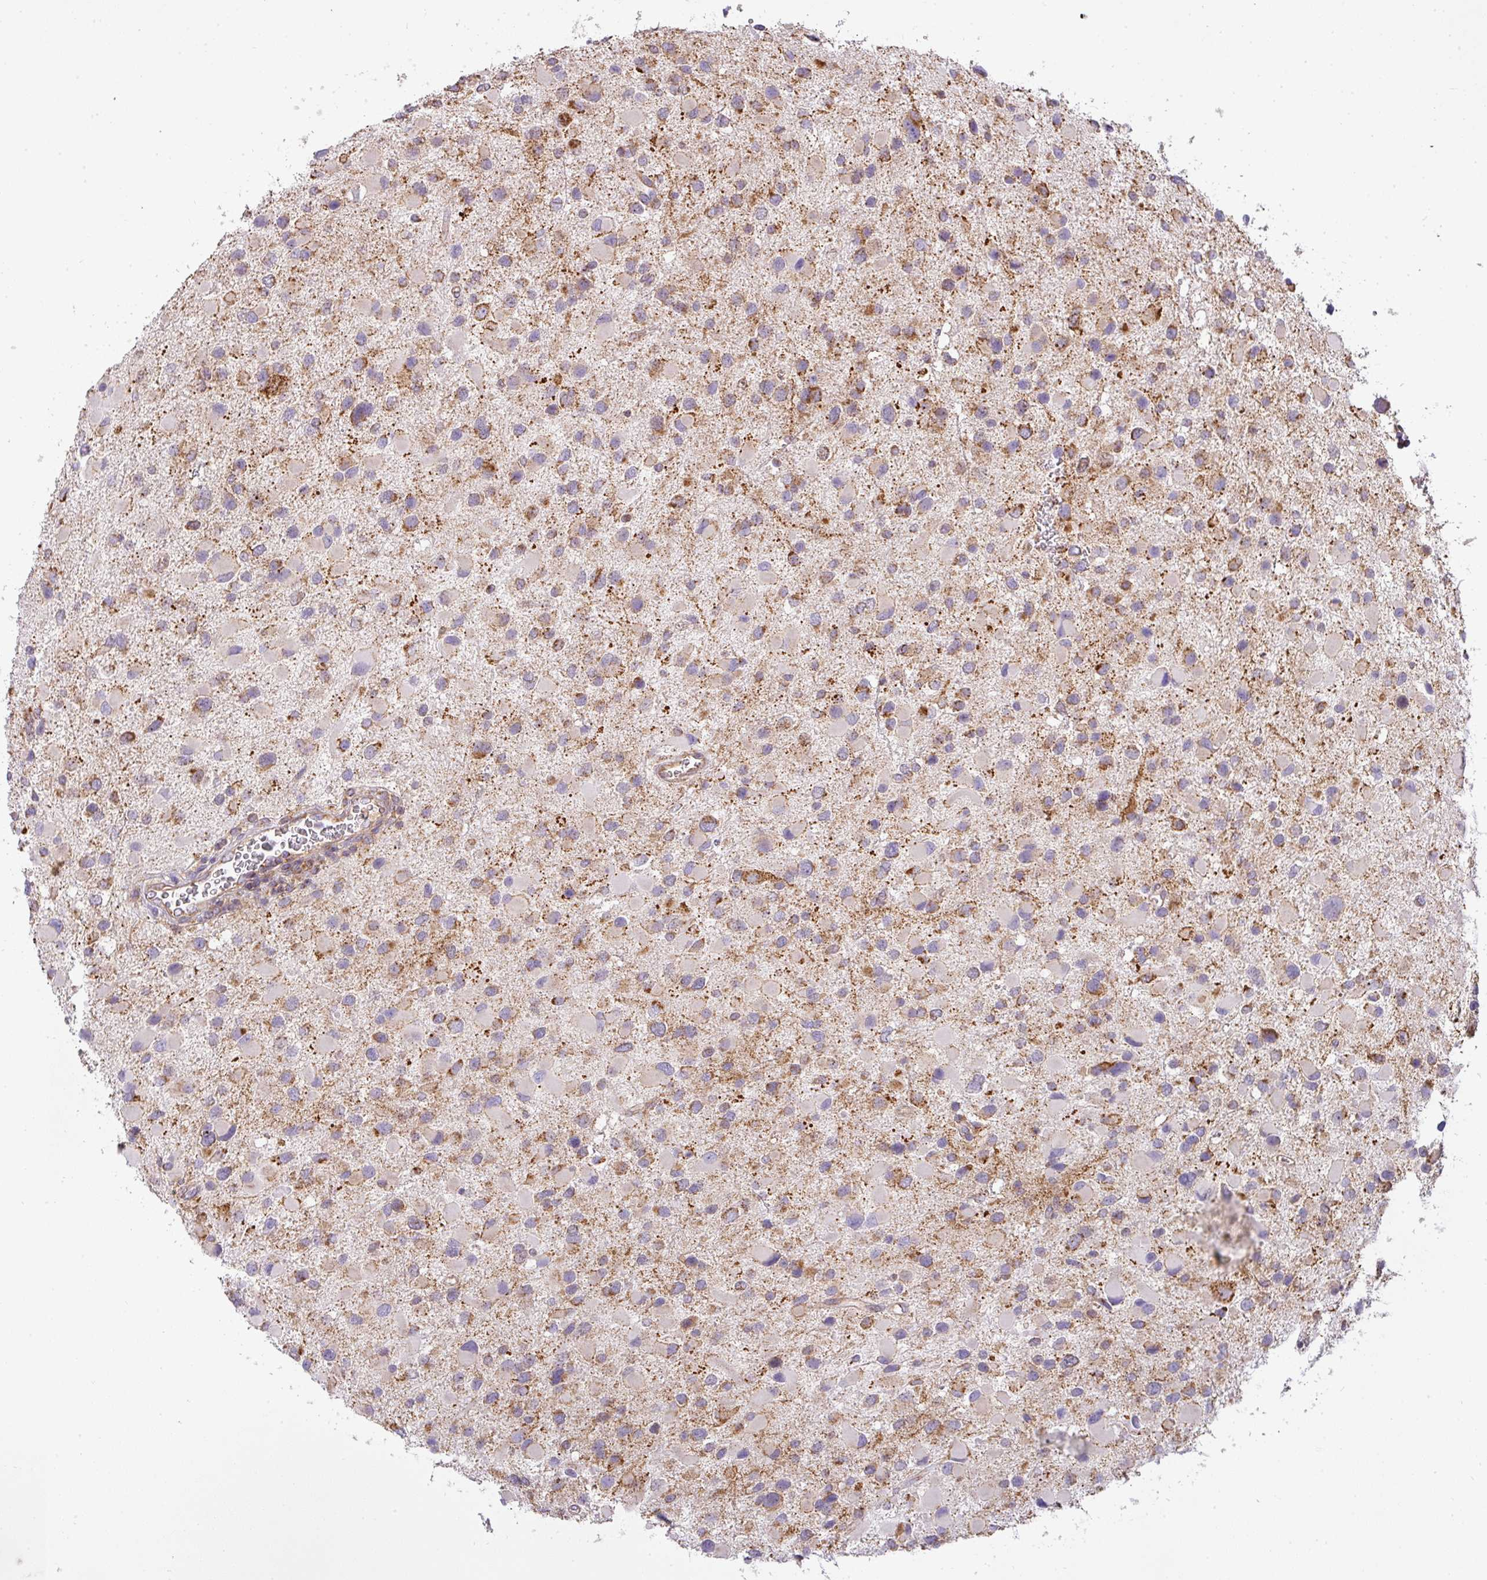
{"staining": {"intensity": "moderate", "quantity": ">75%", "location": "cytoplasmic/membranous"}, "tissue": "glioma", "cell_type": "Tumor cells", "image_type": "cancer", "snomed": [{"axis": "morphology", "description": "Glioma, malignant, Low grade"}, {"axis": "topography", "description": "Brain"}], "caption": "Tumor cells demonstrate moderate cytoplasmic/membranous staining in about >75% of cells in glioma.", "gene": "ZNF211", "patient": {"sex": "female", "age": 32}}